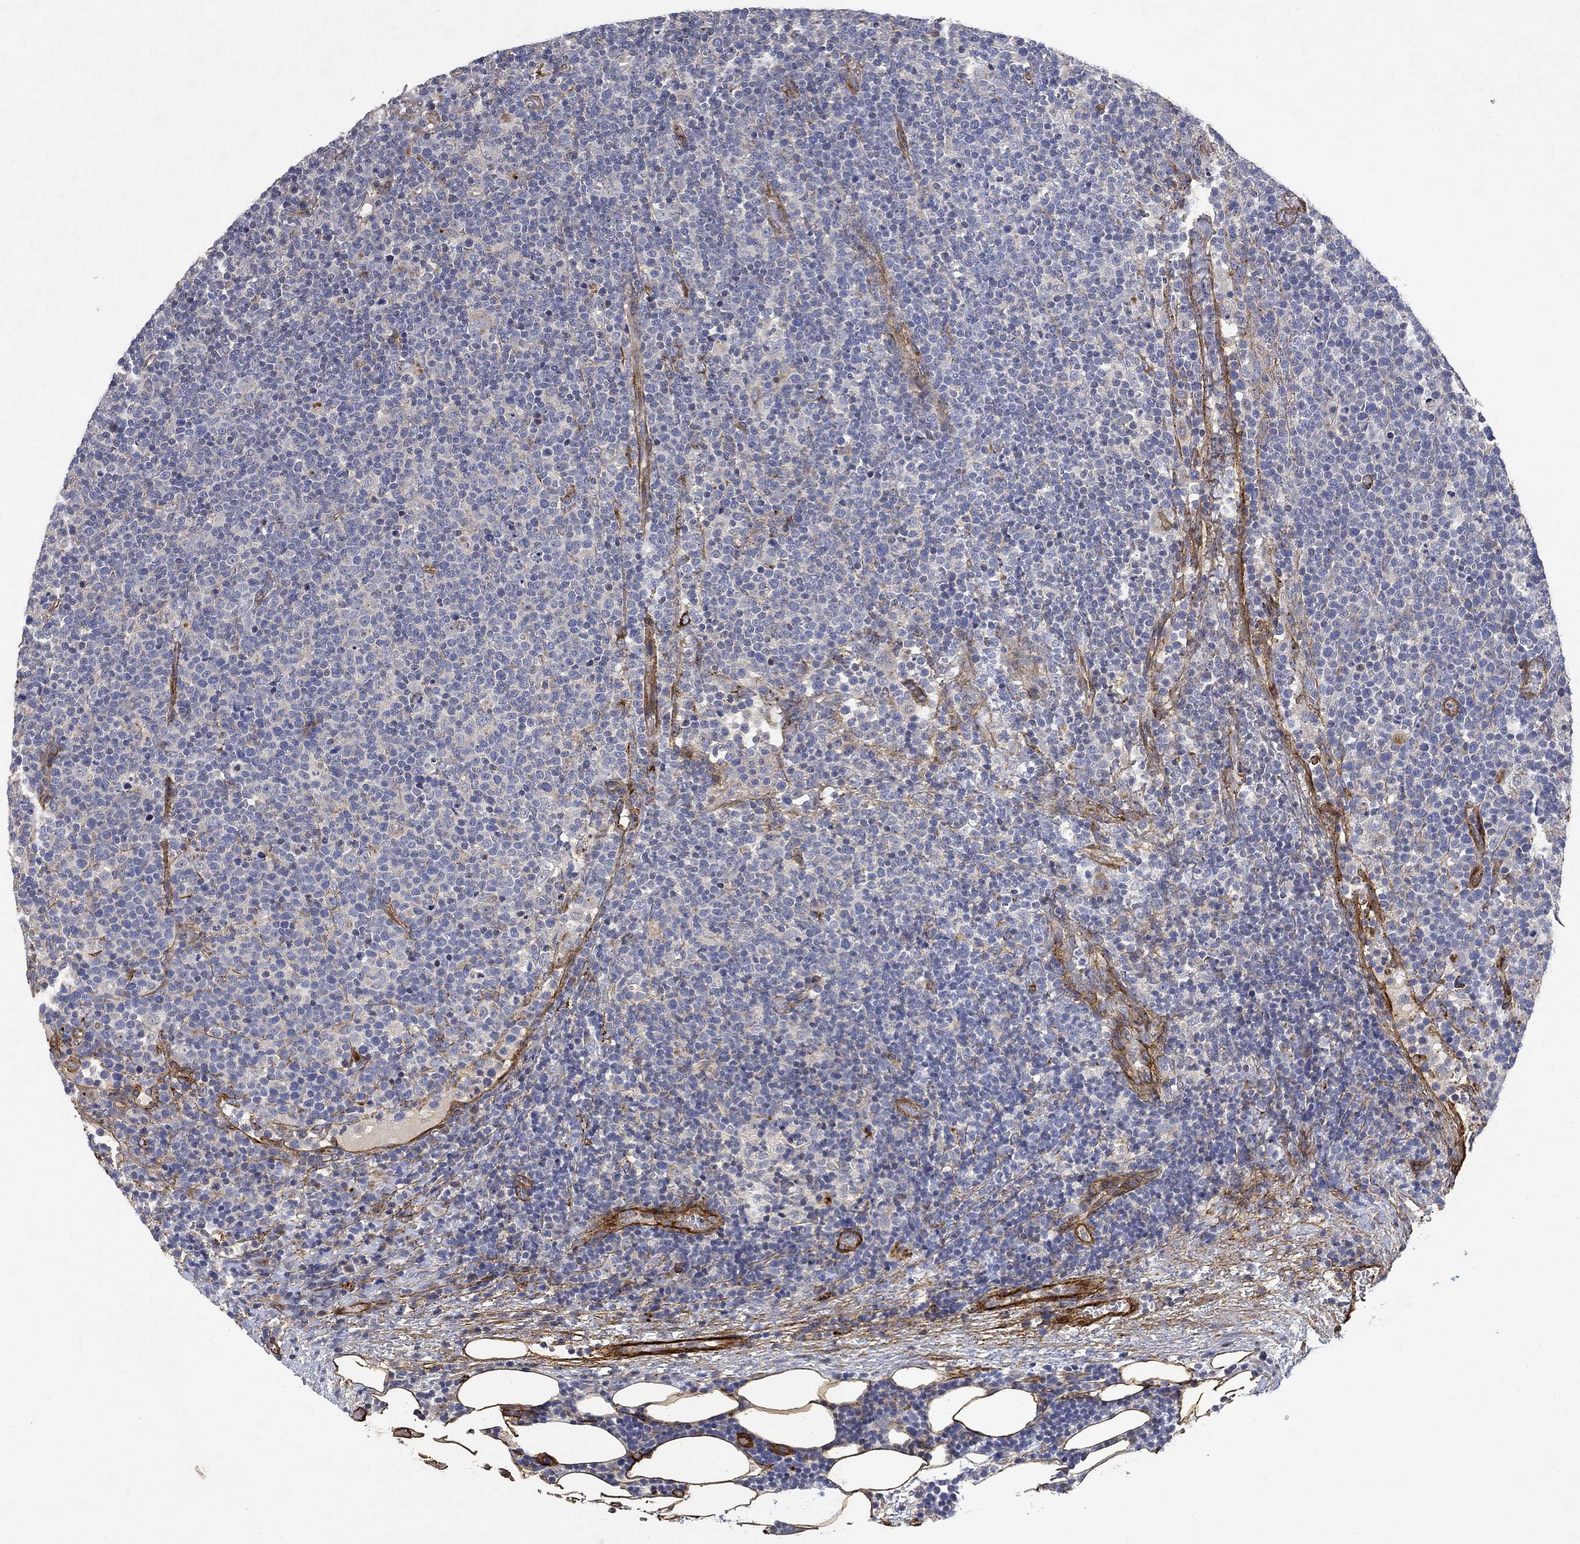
{"staining": {"intensity": "negative", "quantity": "none", "location": "none"}, "tissue": "lymphoma", "cell_type": "Tumor cells", "image_type": "cancer", "snomed": [{"axis": "morphology", "description": "Malignant lymphoma, non-Hodgkin's type, High grade"}, {"axis": "topography", "description": "Lymph node"}], "caption": "Immunohistochemistry (IHC) of malignant lymphoma, non-Hodgkin's type (high-grade) demonstrates no positivity in tumor cells.", "gene": "COL4A2", "patient": {"sex": "male", "age": 61}}